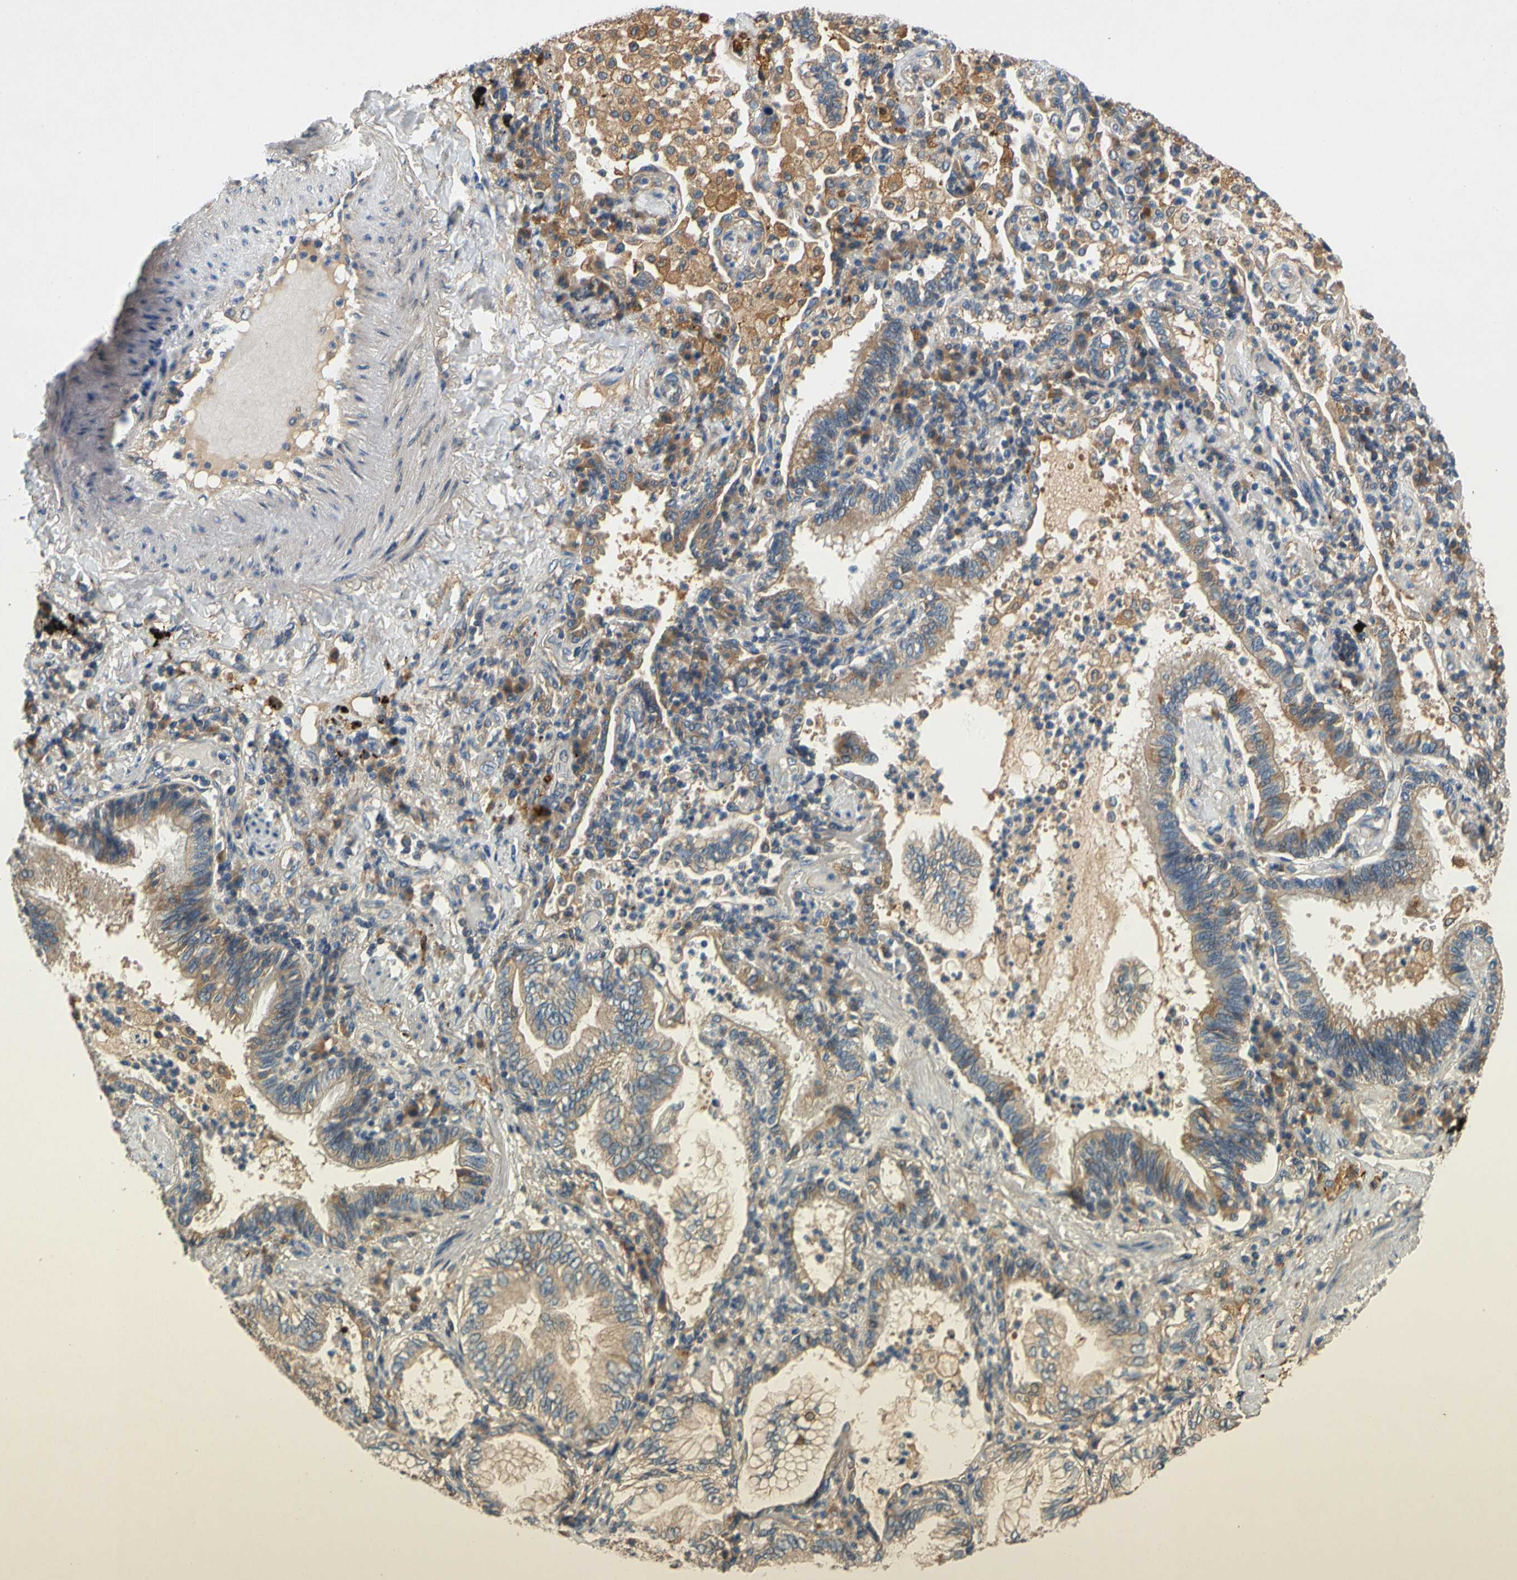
{"staining": {"intensity": "moderate", "quantity": "25%-75%", "location": "cytoplasmic/membranous"}, "tissue": "lung cancer", "cell_type": "Tumor cells", "image_type": "cancer", "snomed": [{"axis": "morphology", "description": "Normal tissue, NOS"}, {"axis": "morphology", "description": "Adenocarcinoma, NOS"}, {"axis": "topography", "description": "Bronchus"}, {"axis": "topography", "description": "Lung"}], "caption": "Protein staining exhibits moderate cytoplasmic/membranous staining in approximately 25%-75% of tumor cells in lung adenocarcinoma.", "gene": "USP46", "patient": {"sex": "female", "age": 70}}